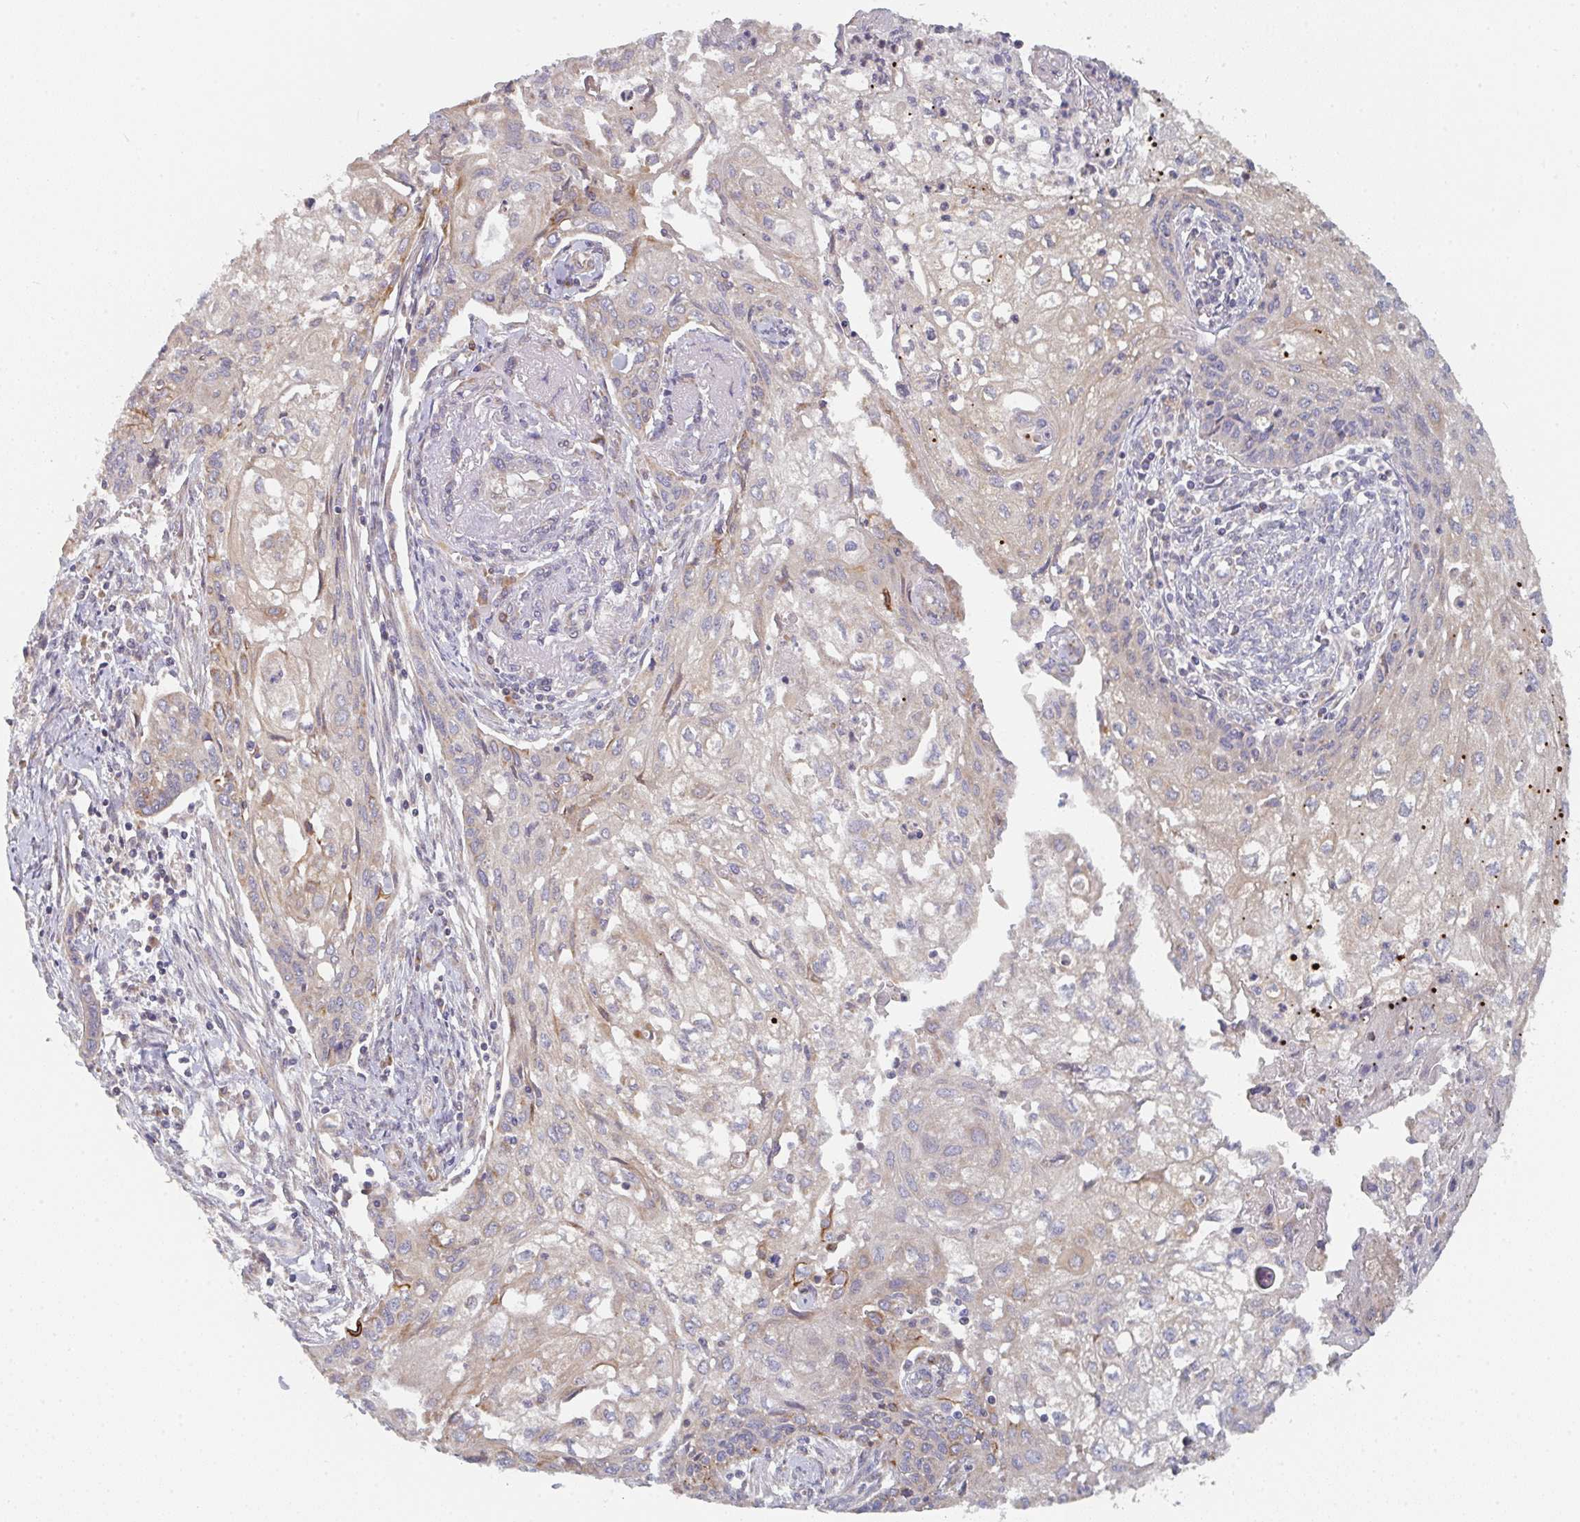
{"staining": {"intensity": "moderate", "quantity": "<25%", "location": "cytoplasmic/membranous"}, "tissue": "cervical cancer", "cell_type": "Tumor cells", "image_type": "cancer", "snomed": [{"axis": "morphology", "description": "Squamous cell carcinoma, NOS"}, {"axis": "topography", "description": "Cervix"}], "caption": "Cervical squamous cell carcinoma stained with a brown dye displays moderate cytoplasmic/membranous positive expression in about <25% of tumor cells.", "gene": "ELOVL1", "patient": {"sex": "female", "age": 67}}